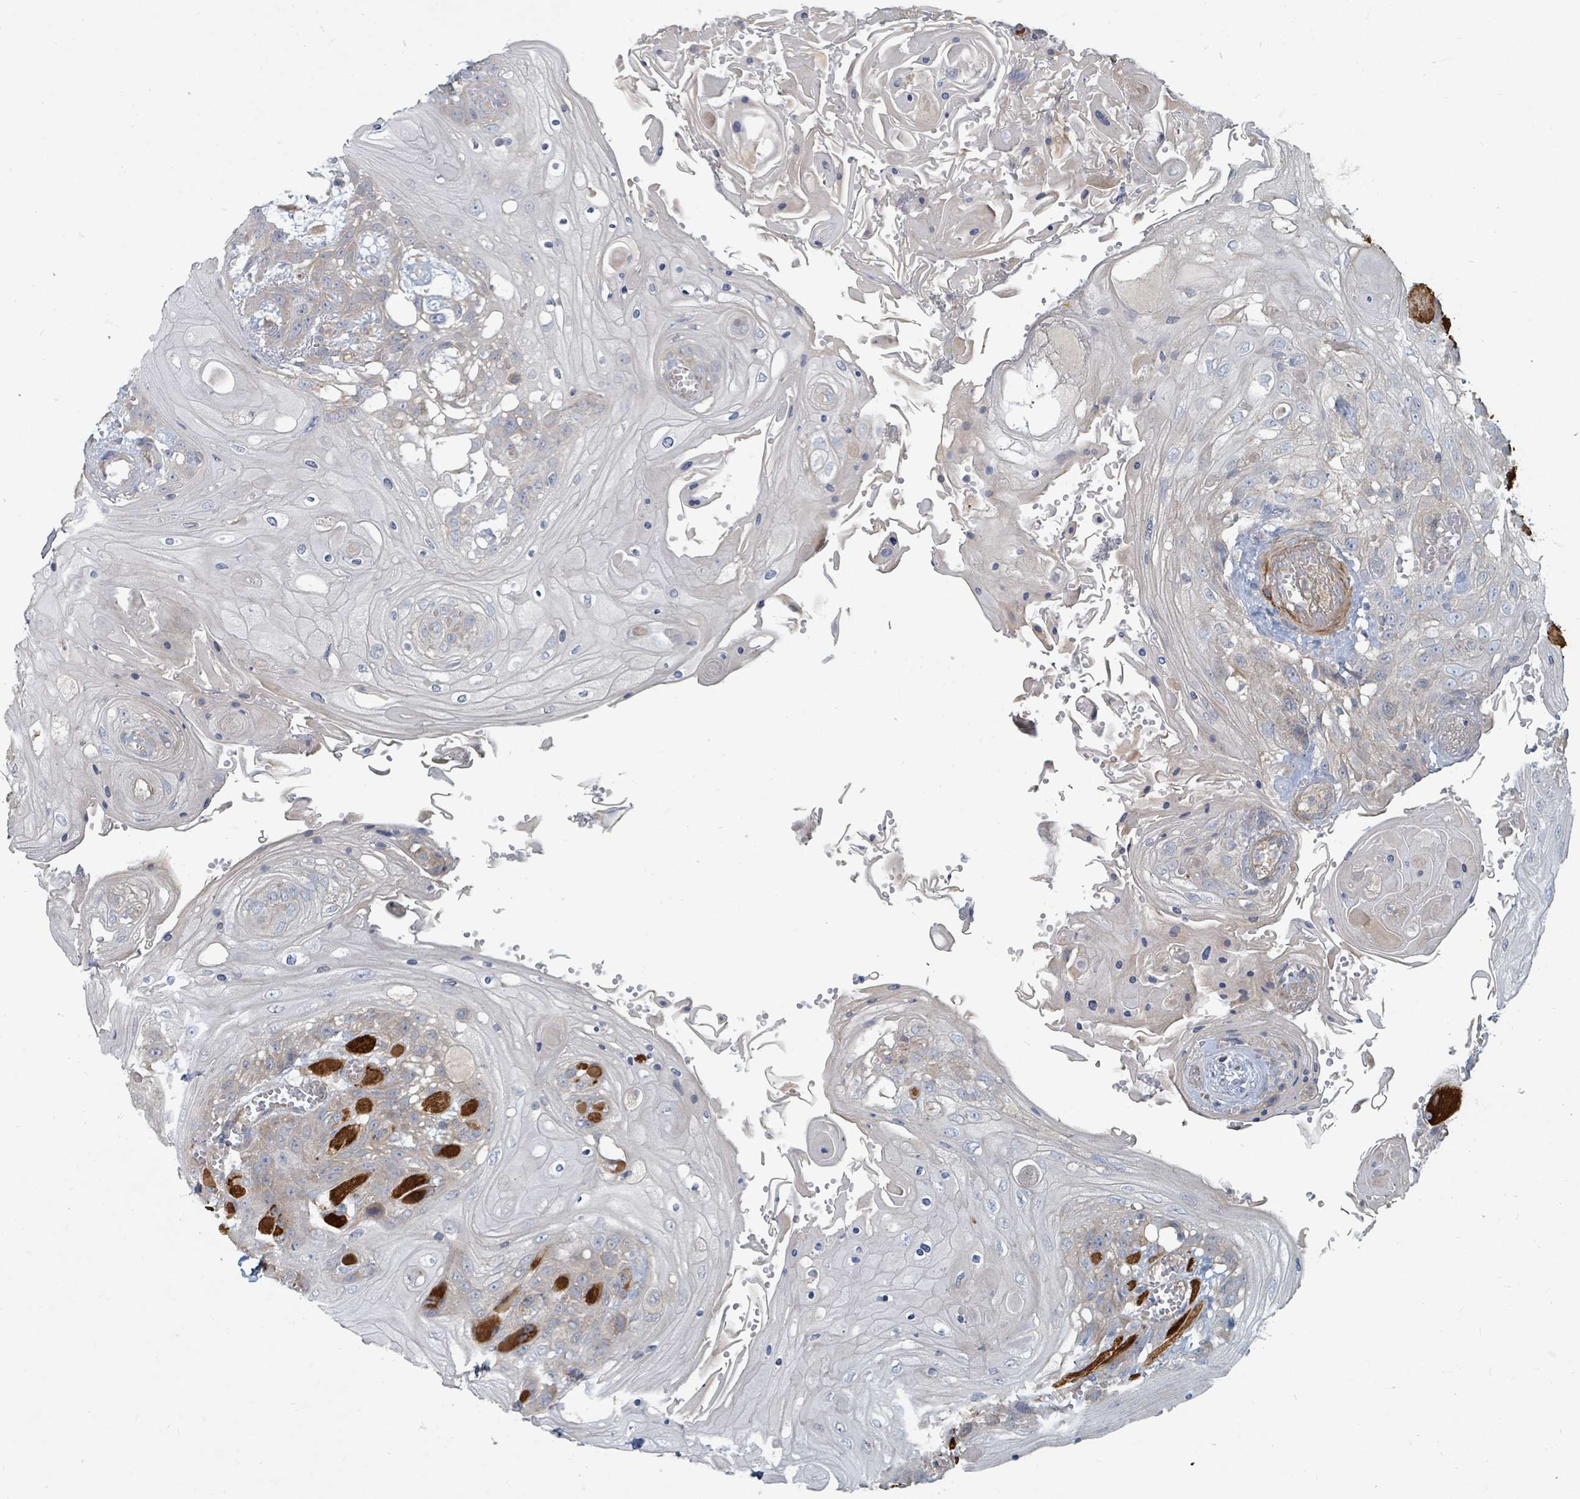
{"staining": {"intensity": "weak", "quantity": "25%-75%", "location": "cytoplasmic/membranous"}, "tissue": "head and neck cancer", "cell_type": "Tumor cells", "image_type": "cancer", "snomed": [{"axis": "morphology", "description": "Squamous cell carcinoma, NOS"}, {"axis": "topography", "description": "Head-Neck"}], "caption": "This histopathology image demonstrates immunohistochemistry staining of squamous cell carcinoma (head and neck), with low weak cytoplasmic/membranous expression in about 25%-75% of tumor cells.", "gene": "ARGFX", "patient": {"sex": "female", "age": 43}}